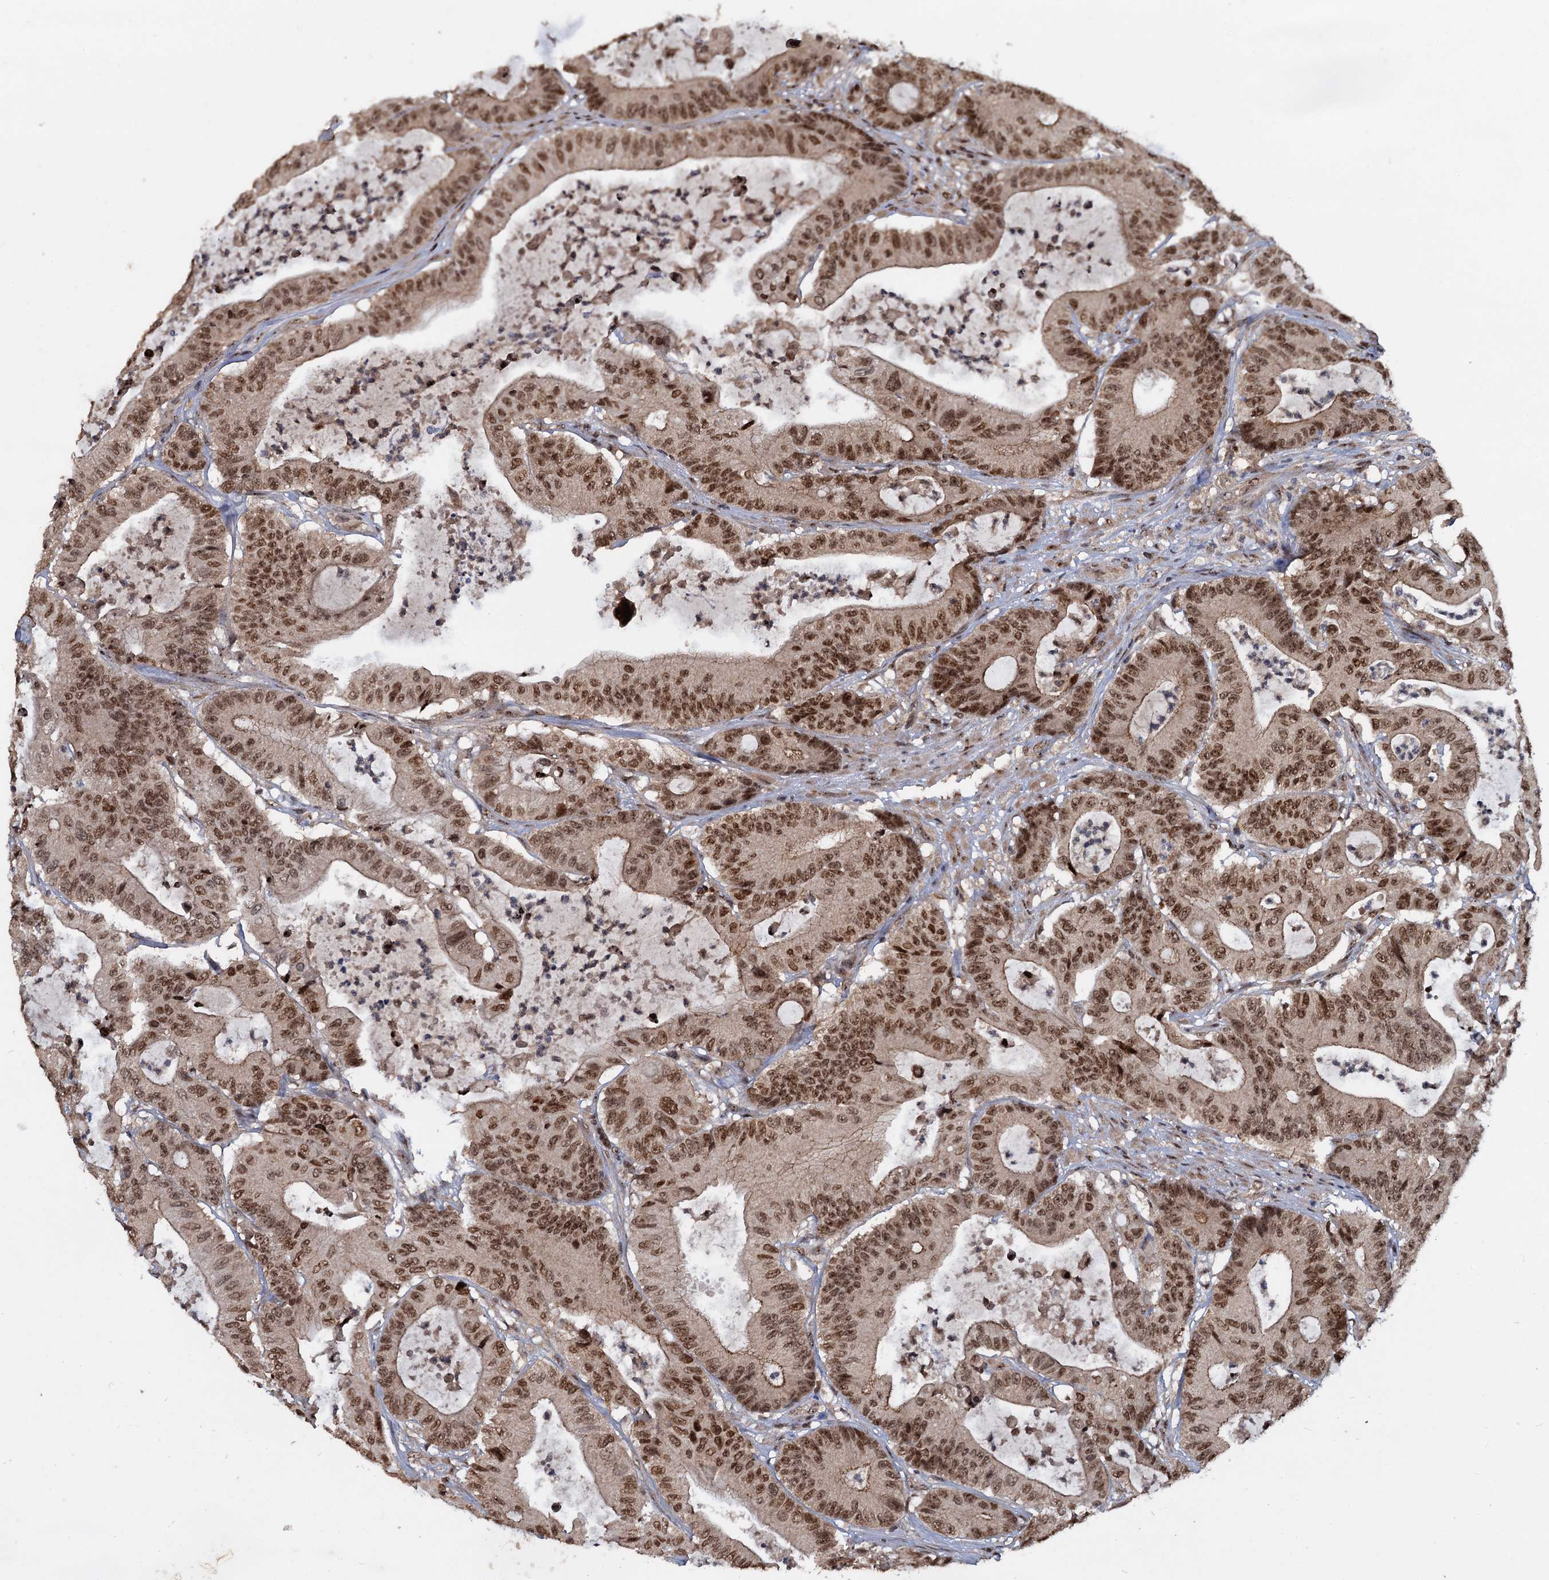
{"staining": {"intensity": "moderate", "quantity": ">75%", "location": "cytoplasmic/membranous,nuclear"}, "tissue": "colorectal cancer", "cell_type": "Tumor cells", "image_type": "cancer", "snomed": [{"axis": "morphology", "description": "Adenocarcinoma, NOS"}, {"axis": "topography", "description": "Colon"}], "caption": "Protein expression analysis of human colorectal cancer reveals moderate cytoplasmic/membranous and nuclear positivity in about >75% of tumor cells. Using DAB (brown) and hematoxylin (blue) stains, captured at high magnification using brightfield microscopy.", "gene": "FAM216B", "patient": {"sex": "female", "age": 84}}